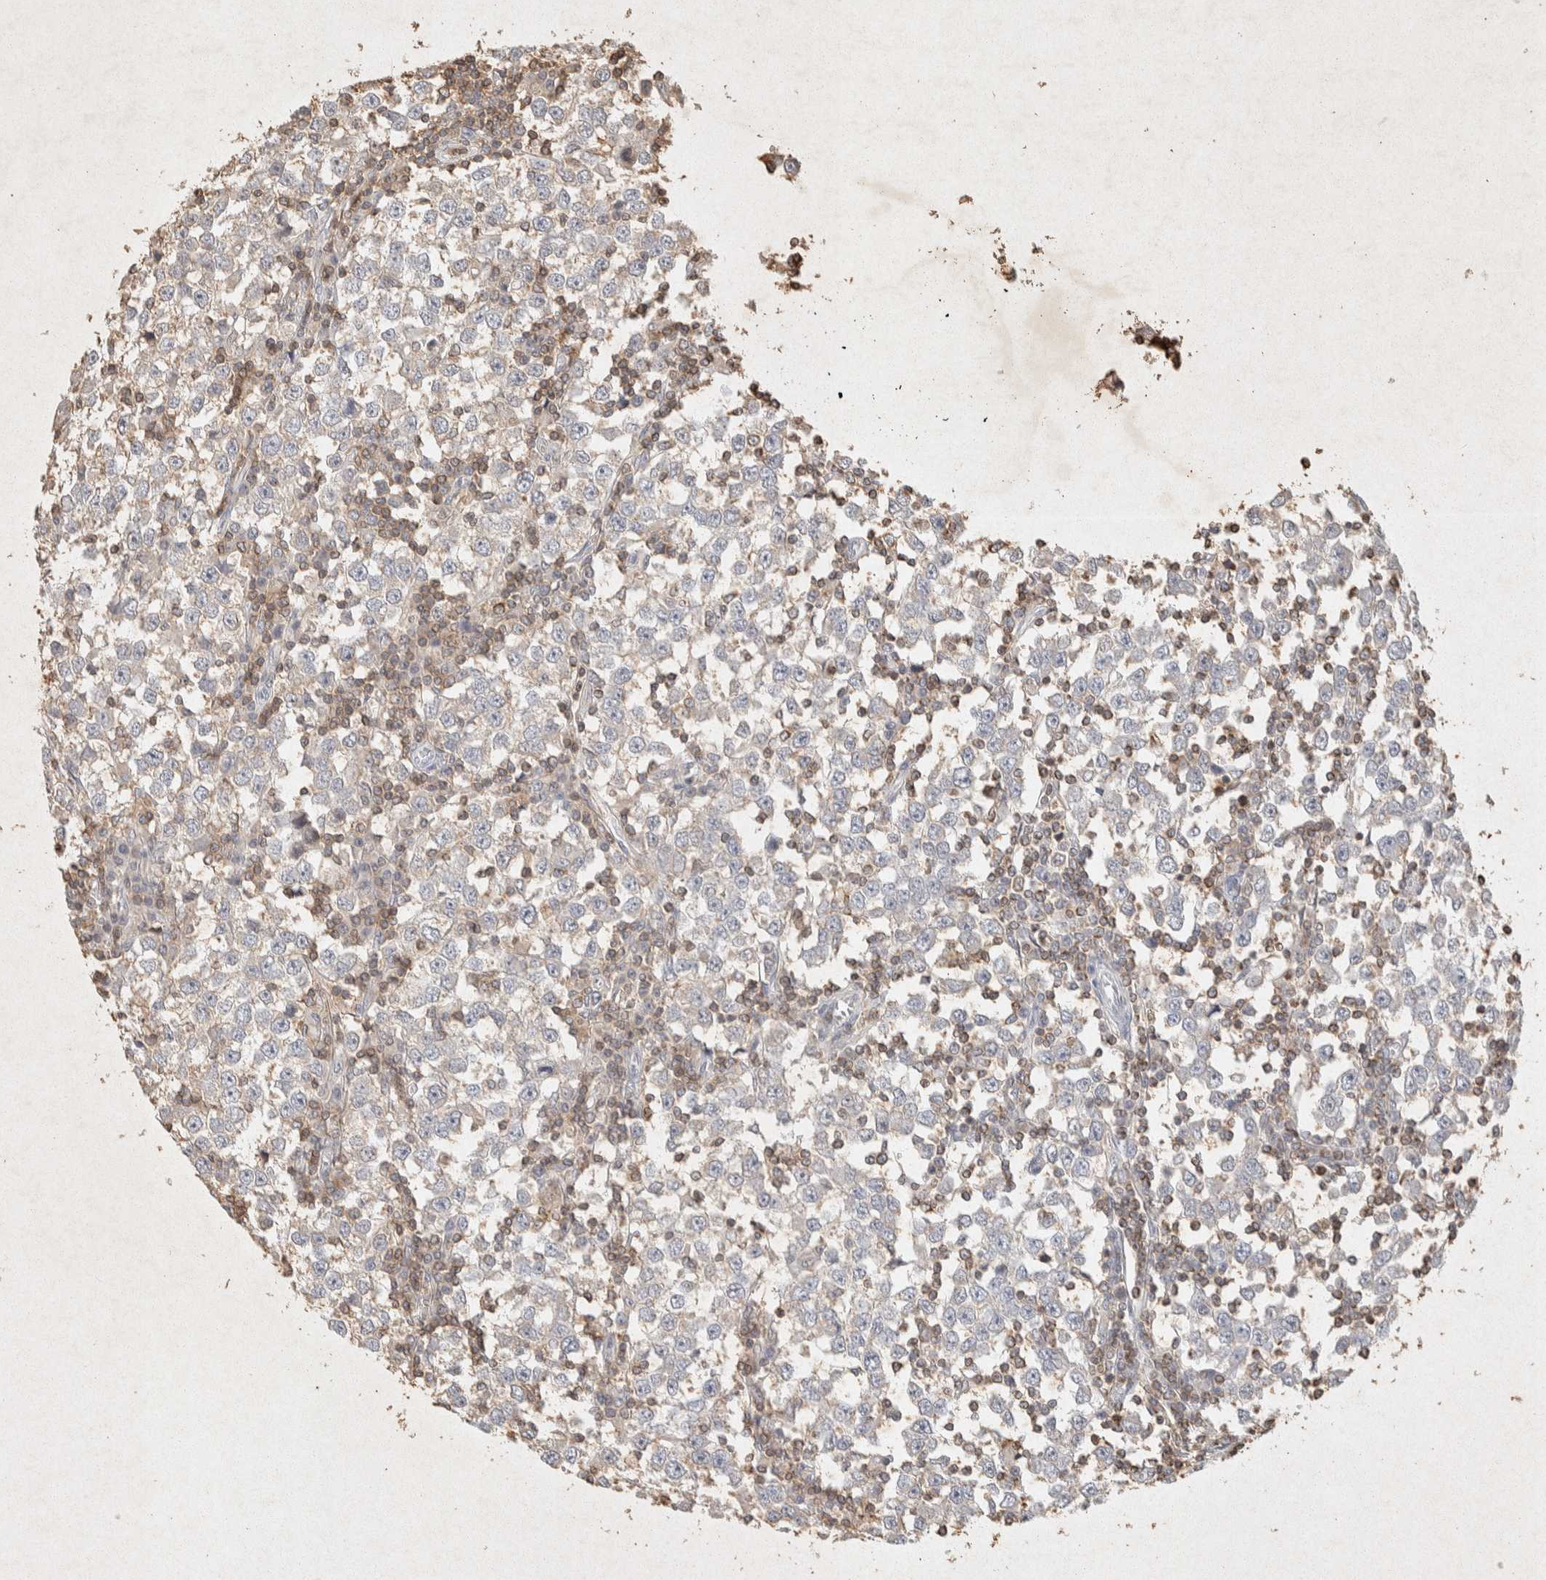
{"staining": {"intensity": "negative", "quantity": "none", "location": "none"}, "tissue": "testis cancer", "cell_type": "Tumor cells", "image_type": "cancer", "snomed": [{"axis": "morphology", "description": "Seminoma, NOS"}, {"axis": "topography", "description": "Testis"}], "caption": "Immunohistochemistry of testis cancer (seminoma) reveals no staining in tumor cells. The staining was performed using DAB (3,3'-diaminobenzidine) to visualize the protein expression in brown, while the nuclei were stained in blue with hematoxylin (Magnification: 20x).", "gene": "RAC2", "patient": {"sex": "male", "age": 65}}